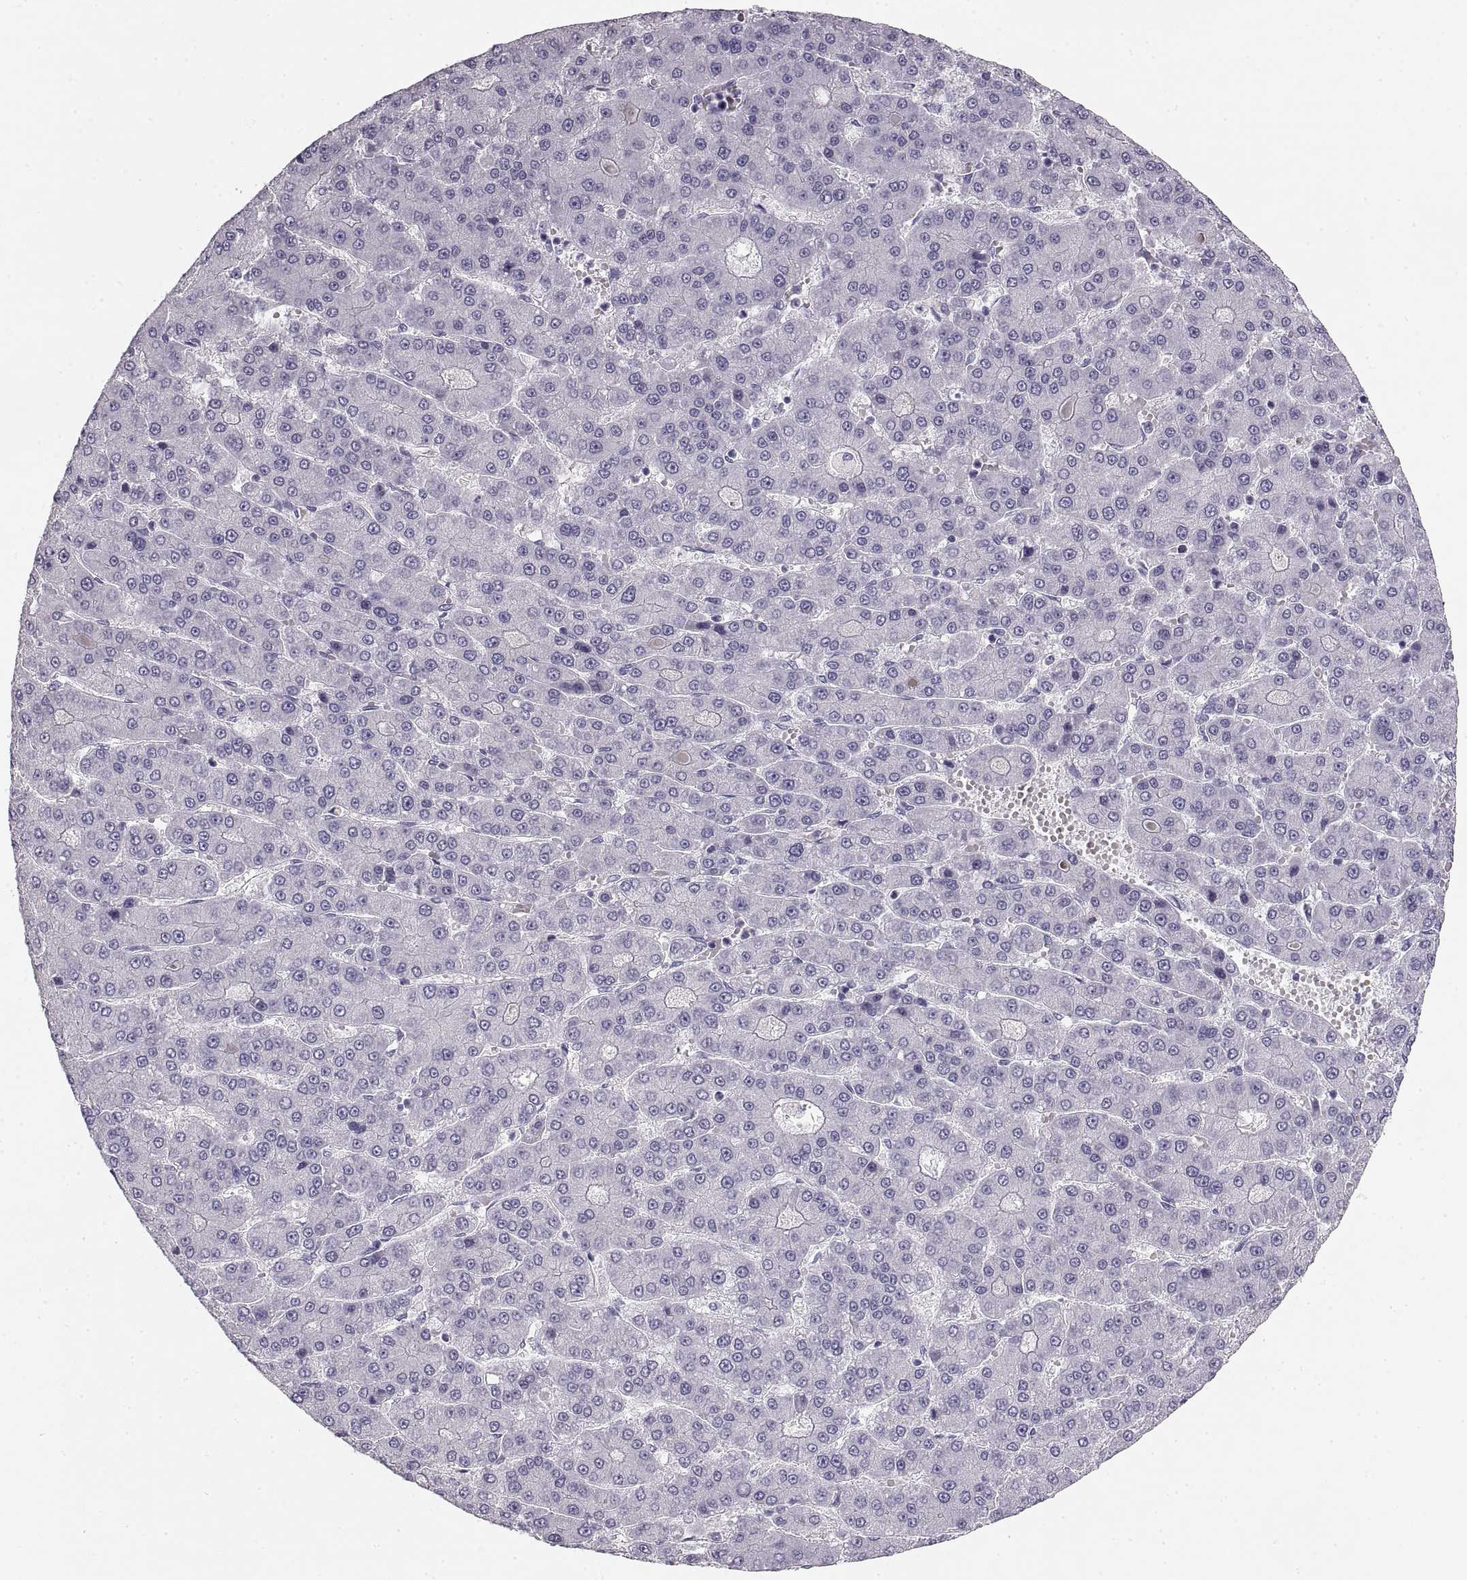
{"staining": {"intensity": "negative", "quantity": "none", "location": "none"}, "tissue": "liver cancer", "cell_type": "Tumor cells", "image_type": "cancer", "snomed": [{"axis": "morphology", "description": "Carcinoma, Hepatocellular, NOS"}, {"axis": "topography", "description": "Liver"}], "caption": "This is an immunohistochemistry photomicrograph of liver cancer. There is no positivity in tumor cells.", "gene": "CRYAA", "patient": {"sex": "male", "age": 70}}